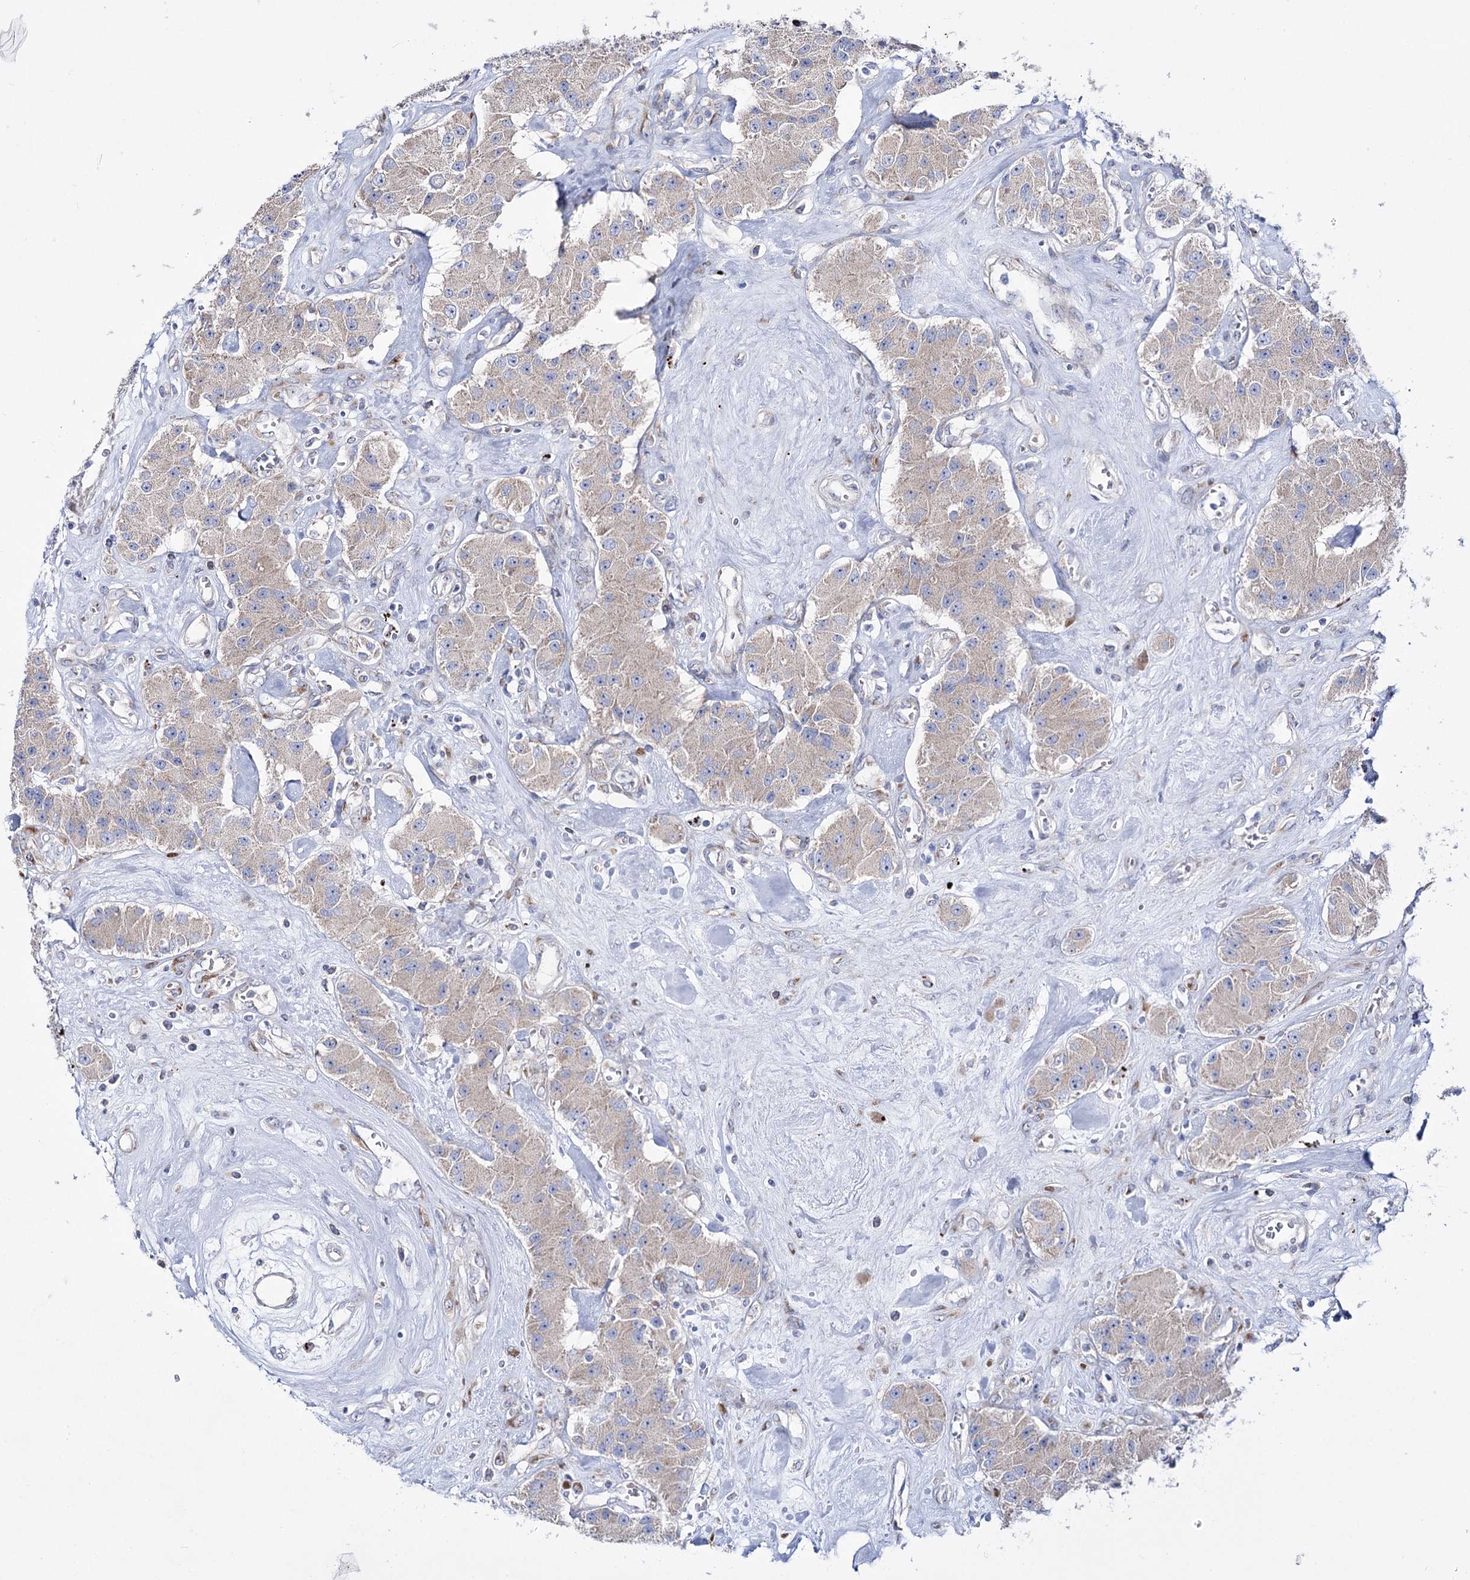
{"staining": {"intensity": "negative", "quantity": "none", "location": "none"}, "tissue": "carcinoid", "cell_type": "Tumor cells", "image_type": "cancer", "snomed": [{"axis": "morphology", "description": "Carcinoid, malignant, NOS"}, {"axis": "topography", "description": "Pancreas"}], "caption": "Micrograph shows no protein expression in tumor cells of carcinoid (malignant) tissue.", "gene": "METTL5", "patient": {"sex": "male", "age": 41}}